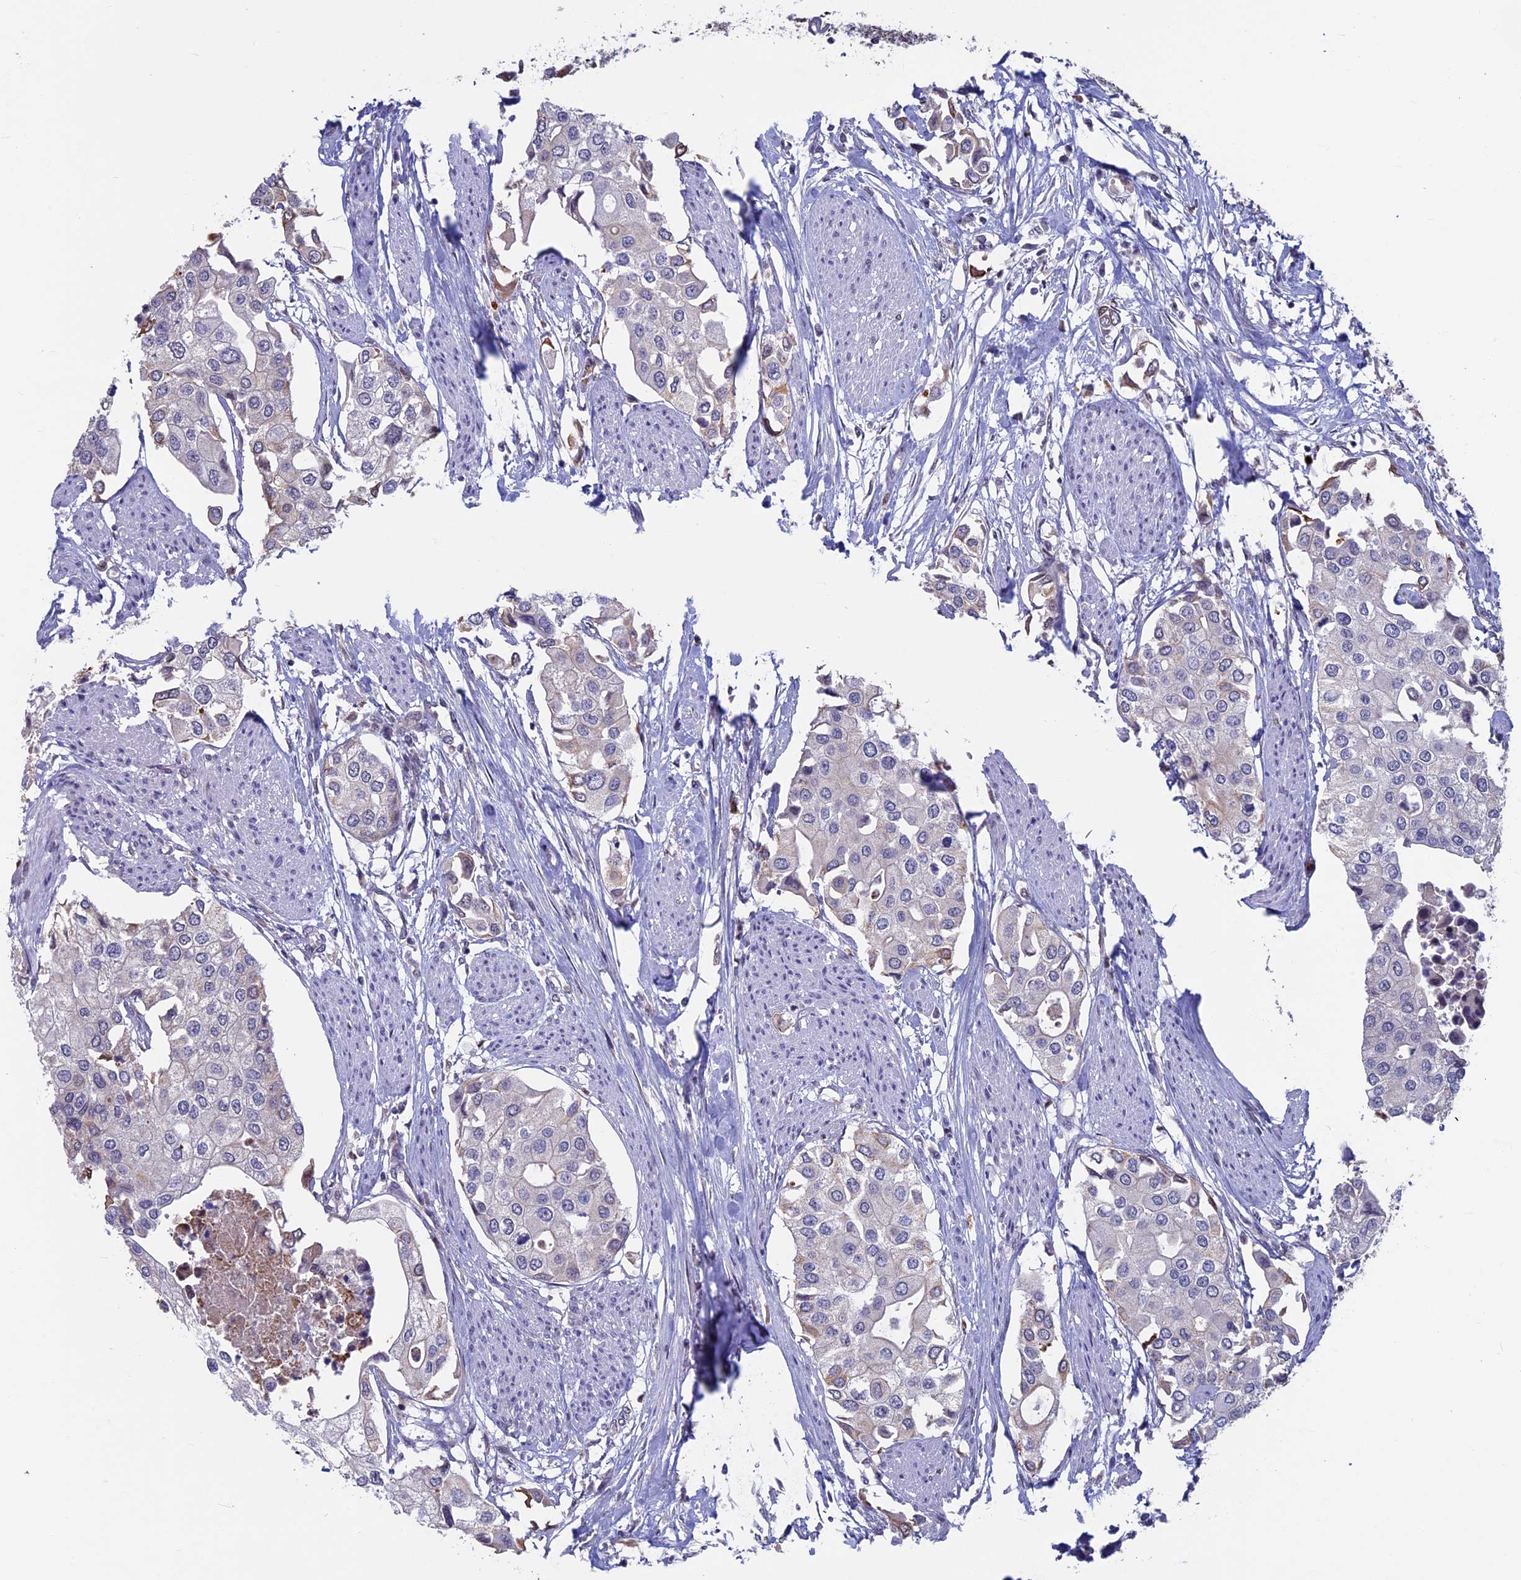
{"staining": {"intensity": "weak", "quantity": "<25%", "location": "cytoplasmic/membranous"}, "tissue": "urothelial cancer", "cell_type": "Tumor cells", "image_type": "cancer", "snomed": [{"axis": "morphology", "description": "Urothelial carcinoma, High grade"}, {"axis": "topography", "description": "Urinary bladder"}], "caption": "The histopathology image exhibits no staining of tumor cells in urothelial carcinoma (high-grade).", "gene": "SPIRE1", "patient": {"sex": "male", "age": 64}}